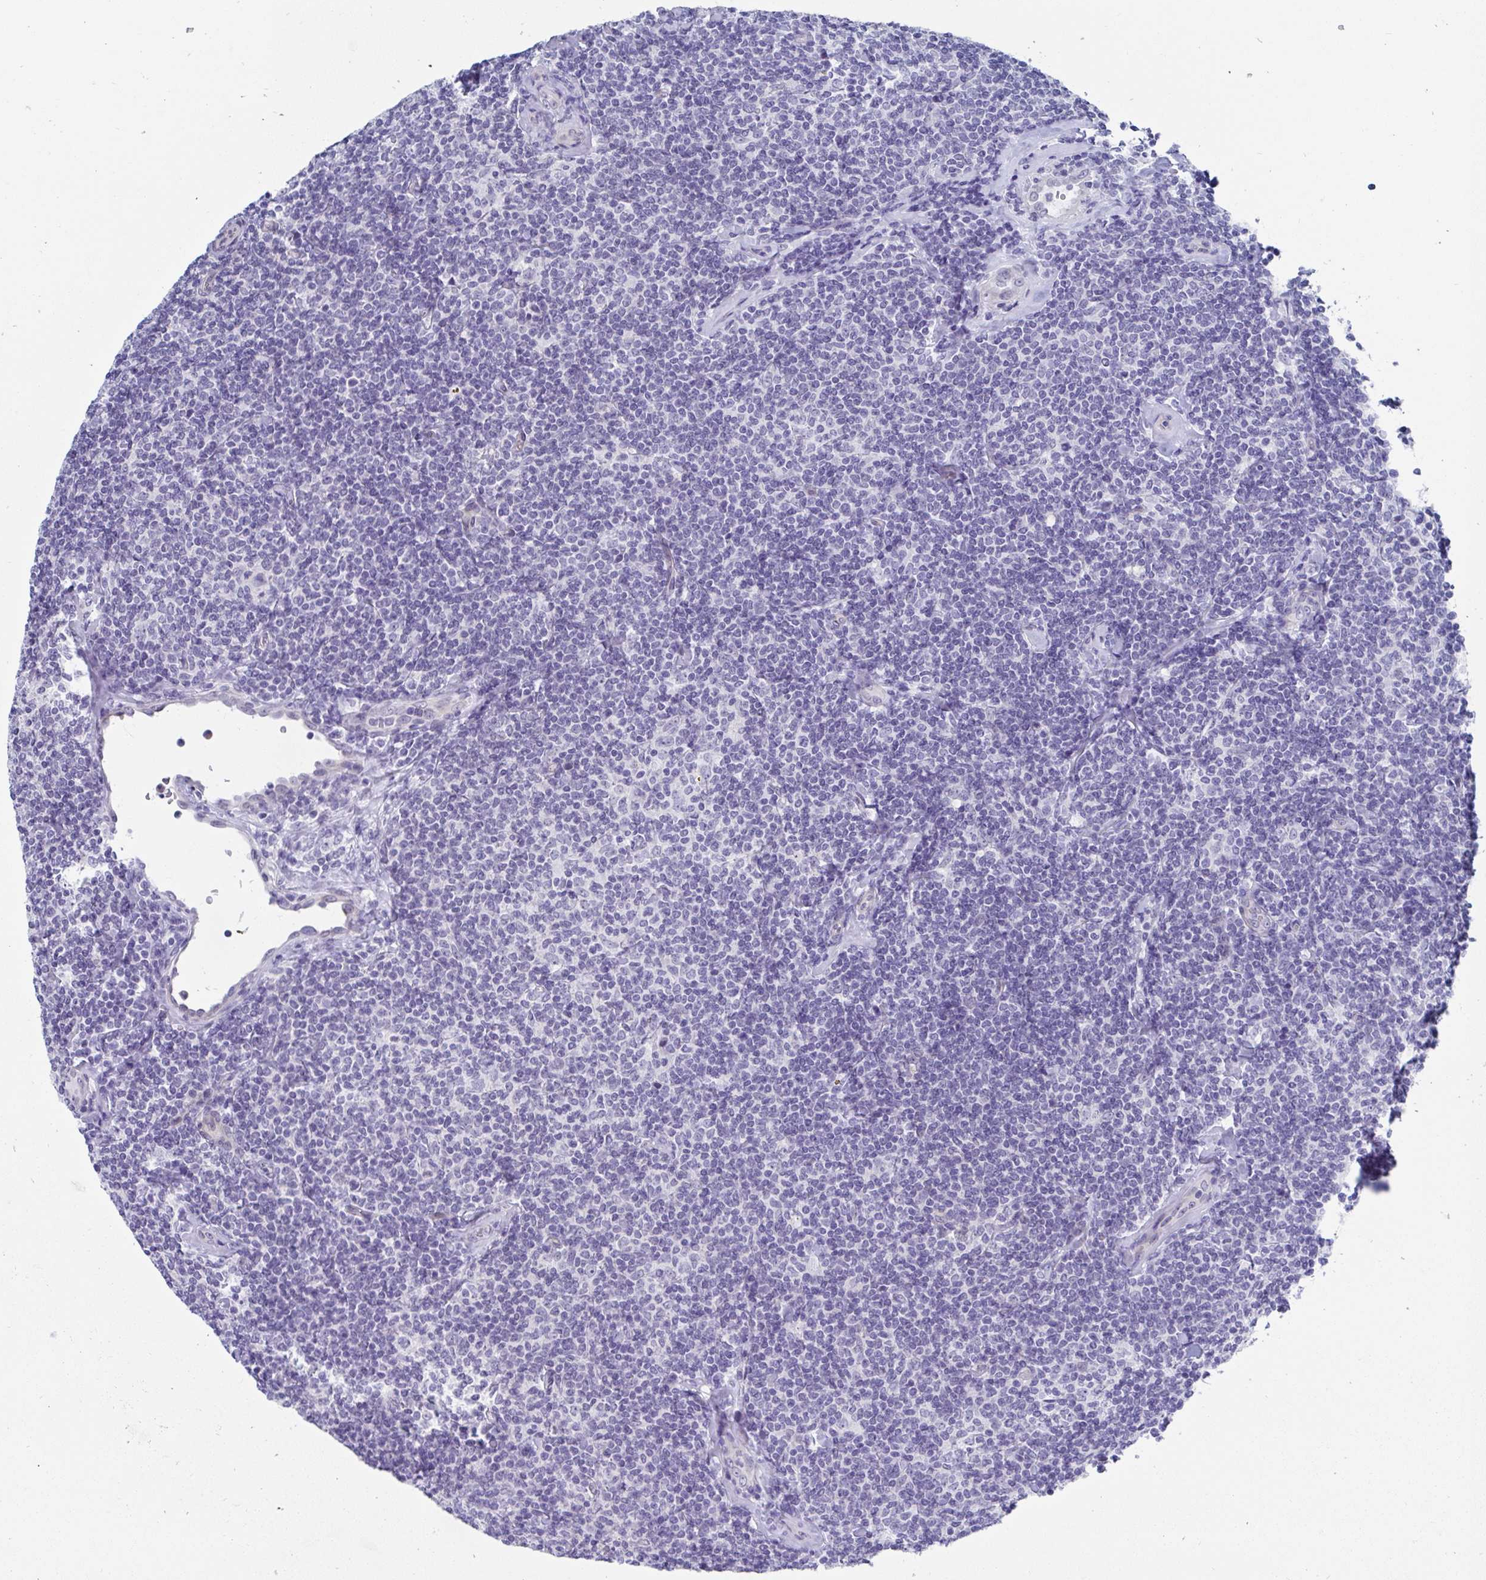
{"staining": {"intensity": "negative", "quantity": "none", "location": "none"}, "tissue": "lymphoma", "cell_type": "Tumor cells", "image_type": "cancer", "snomed": [{"axis": "morphology", "description": "Malignant lymphoma, non-Hodgkin's type, Low grade"}, {"axis": "topography", "description": "Lymph node"}], "caption": "A micrograph of lymphoma stained for a protein reveals no brown staining in tumor cells.", "gene": "MFSD4A", "patient": {"sex": "female", "age": 56}}